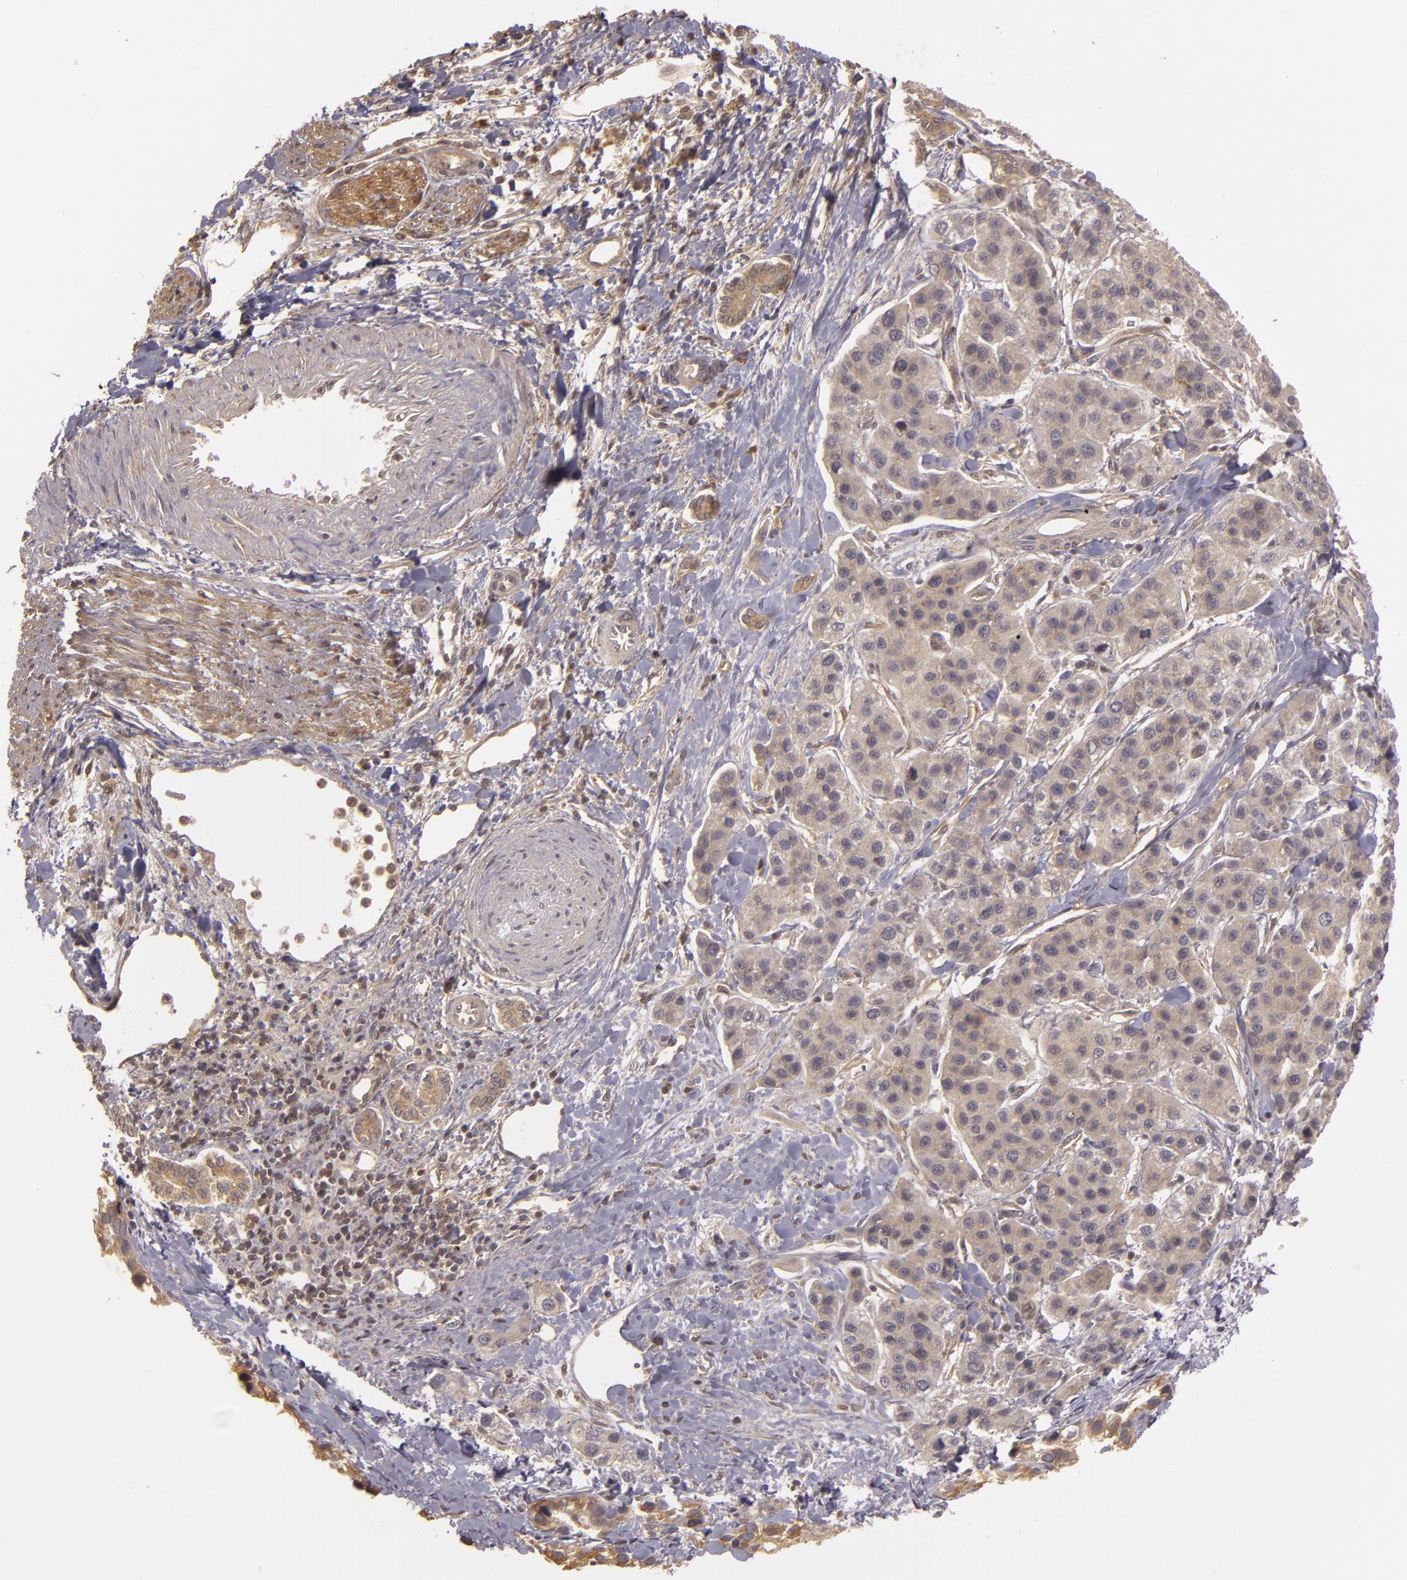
{"staining": {"intensity": "weak", "quantity": ">75%", "location": "cytoplasmic/membranous"}, "tissue": "liver cancer", "cell_type": "Tumor cells", "image_type": "cancer", "snomed": [{"axis": "morphology", "description": "Carcinoma, Hepatocellular, NOS"}, {"axis": "topography", "description": "Liver"}], "caption": "An image showing weak cytoplasmic/membranous expression in approximately >75% of tumor cells in liver hepatocellular carcinoma, as visualized by brown immunohistochemical staining.", "gene": "HRAS", "patient": {"sex": "female", "age": 85}}